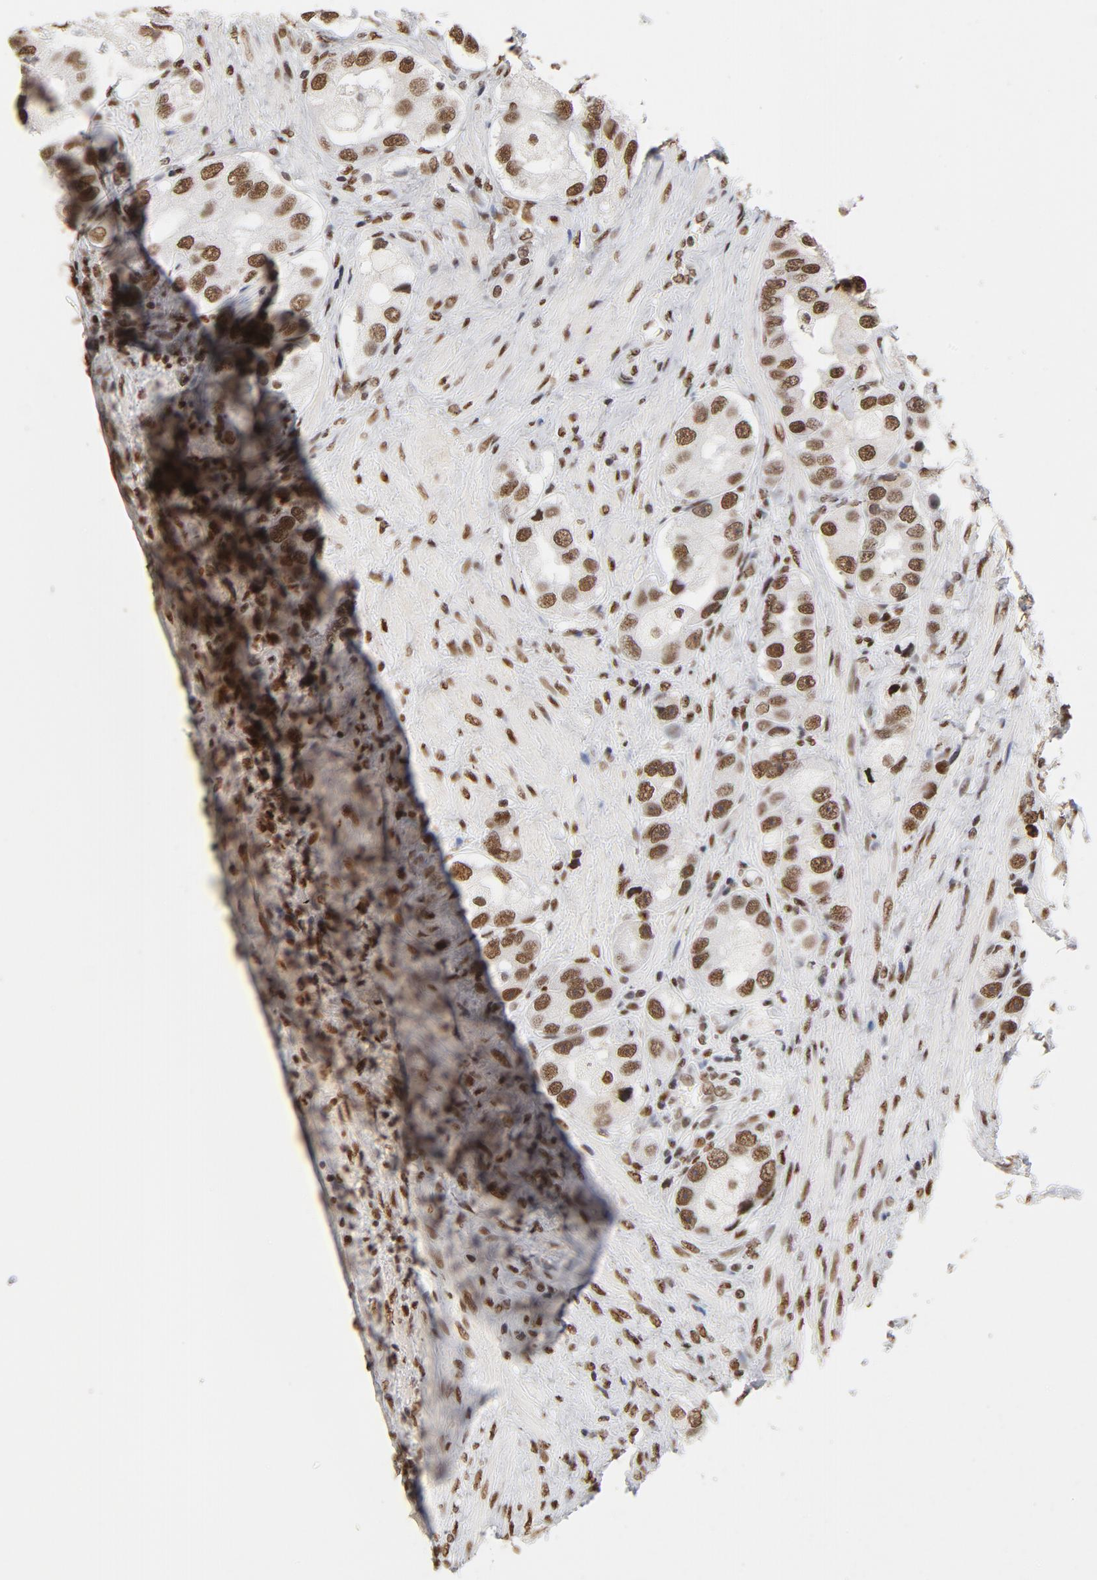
{"staining": {"intensity": "moderate", "quantity": ">75%", "location": "nuclear"}, "tissue": "prostate cancer", "cell_type": "Tumor cells", "image_type": "cancer", "snomed": [{"axis": "morphology", "description": "Adenocarcinoma, High grade"}, {"axis": "topography", "description": "Prostate"}], "caption": "Immunohistochemistry (IHC) photomicrograph of human prostate cancer stained for a protein (brown), which demonstrates medium levels of moderate nuclear expression in about >75% of tumor cells.", "gene": "TP53BP1", "patient": {"sex": "male", "age": 63}}